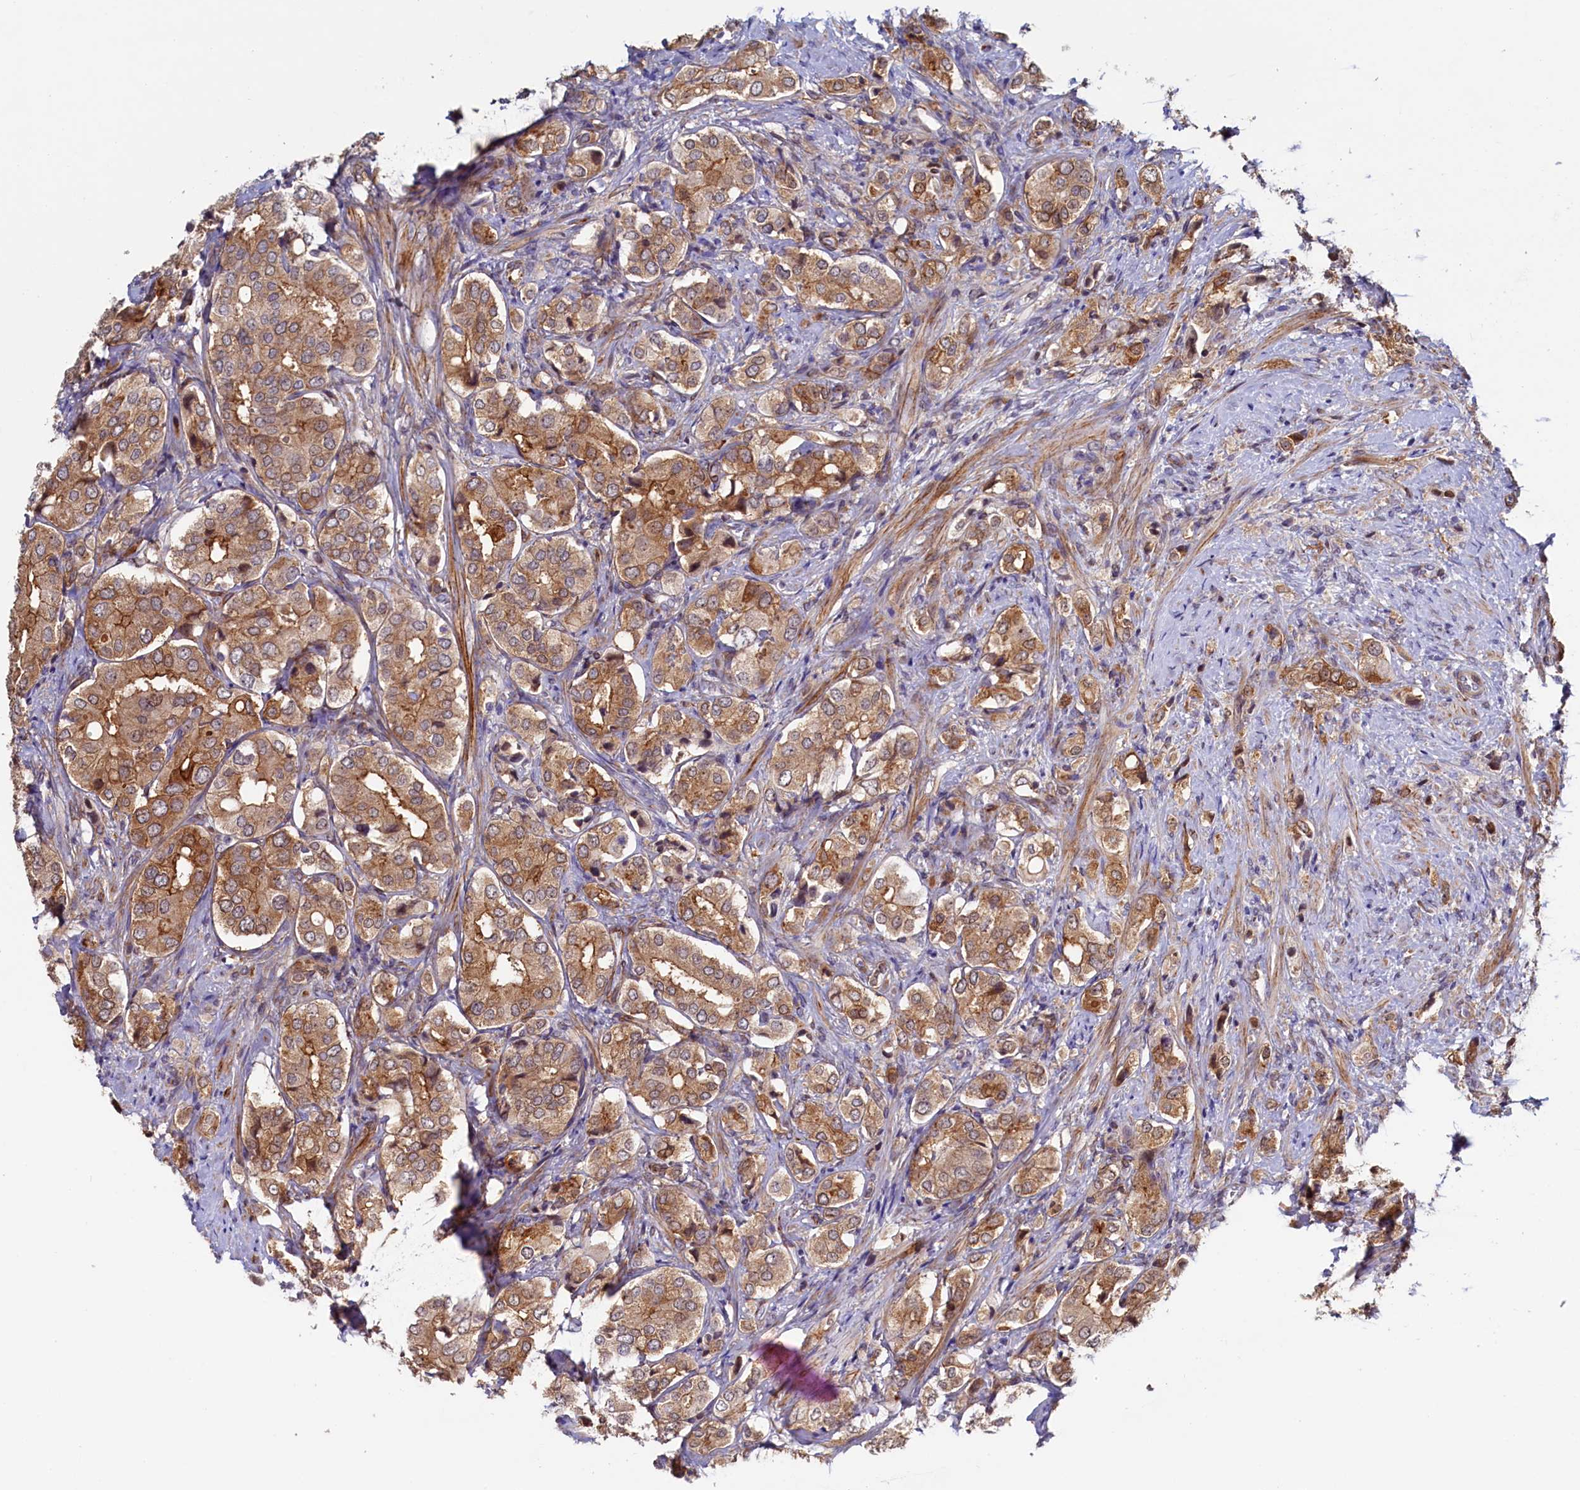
{"staining": {"intensity": "moderate", "quantity": ">75%", "location": "cytoplasmic/membranous"}, "tissue": "prostate cancer", "cell_type": "Tumor cells", "image_type": "cancer", "snomed": [{"axis": "morphology", "description": "Adenocarcinoma, High grade"}, {"axis": "topography", "description": "Prostate"}], "caption": "Immunohistochemical staining of human prostate cancer reveals medium levels of moderate cytoplasmic/membranous staining in about >75% of tumor cells.", "gene": "PACSIN3", "patient": {"sex": "male", "age": 65}}